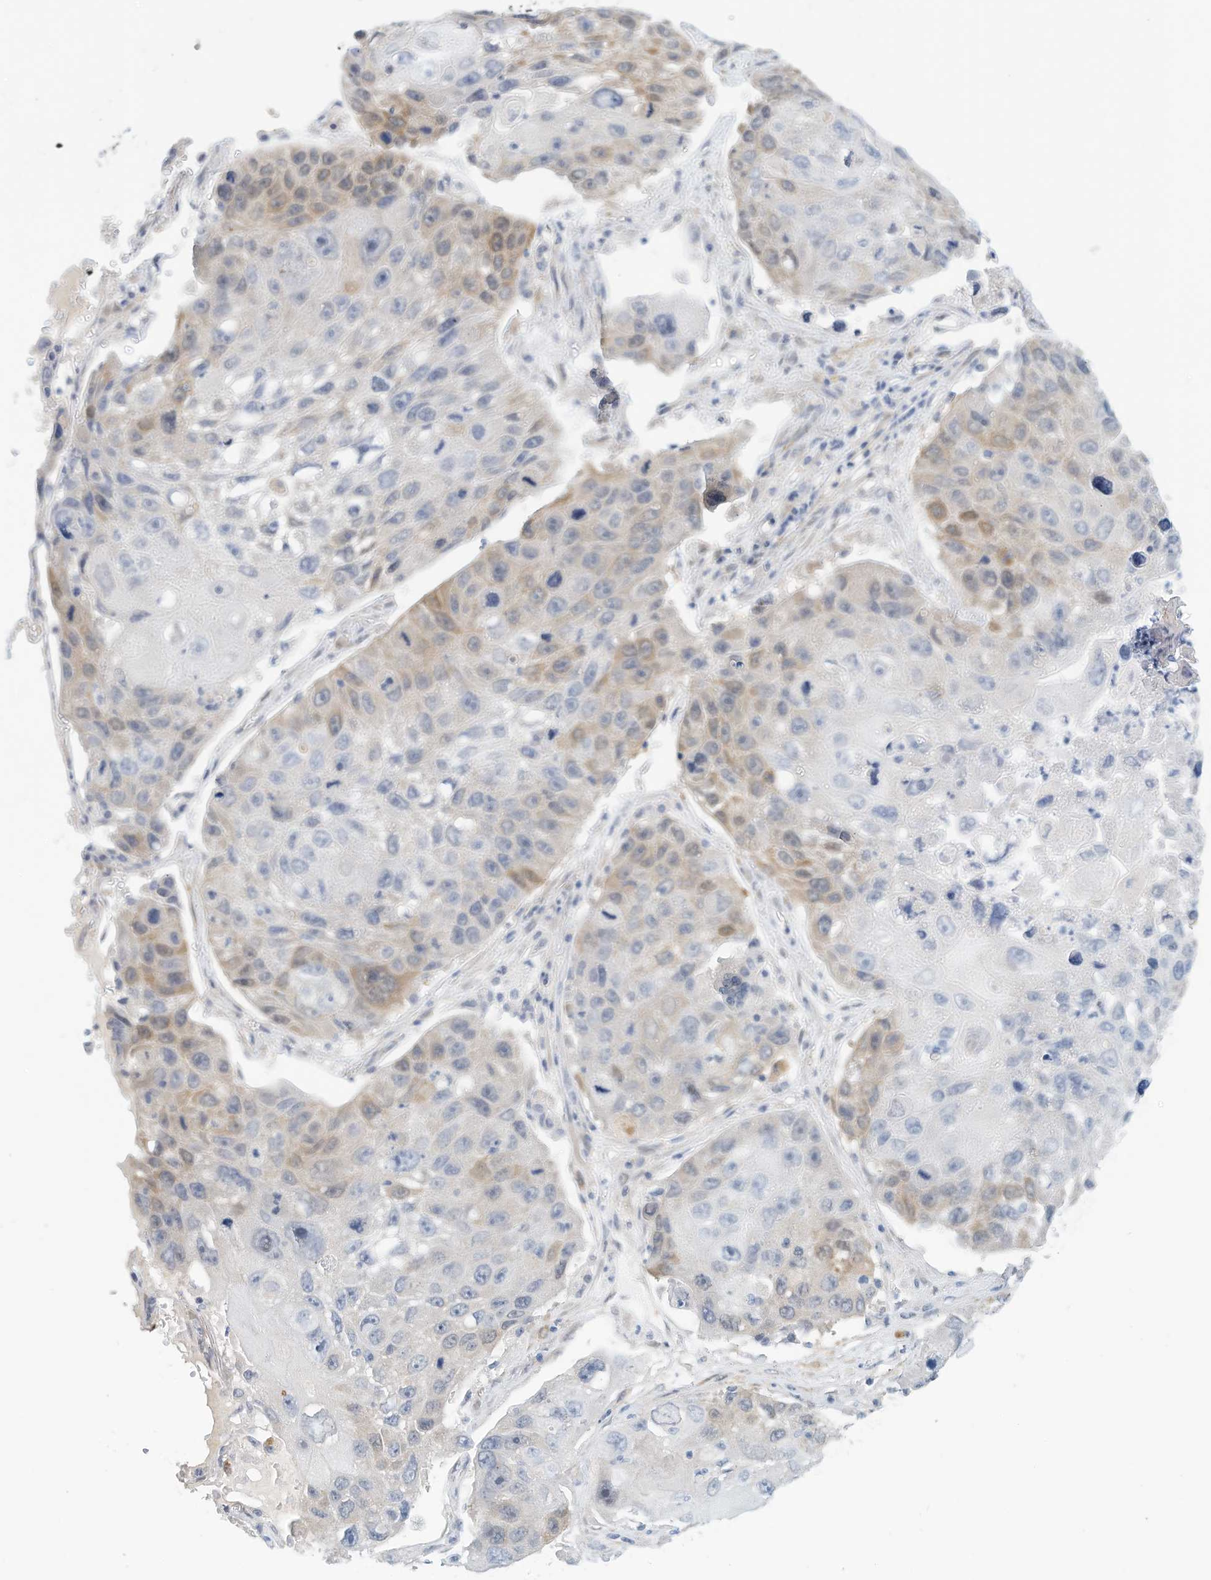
{"staining": {"intensity": "weak", "quantity": "25%-75%", "location": "cytoplasmic/membranous"}, "tissue": "lung cancer", "cell_type": "Tumor cells", "image_type": "cancer", "snomed": [{"axis": "morphology", "description": "Squamous cell carcinoma, NOS"}, {"axis": "topography", "description": "Lung"}], "caption": "An image showing weak cytoplasmic/membranous staining in approximately 25%-75% of tumor cells in squamous cell carcinoma (lung), as visualized by brown immunohistochemical staining.", "gene": "ARHGAP28", "patient": {"sex": "male", "age": 61}}